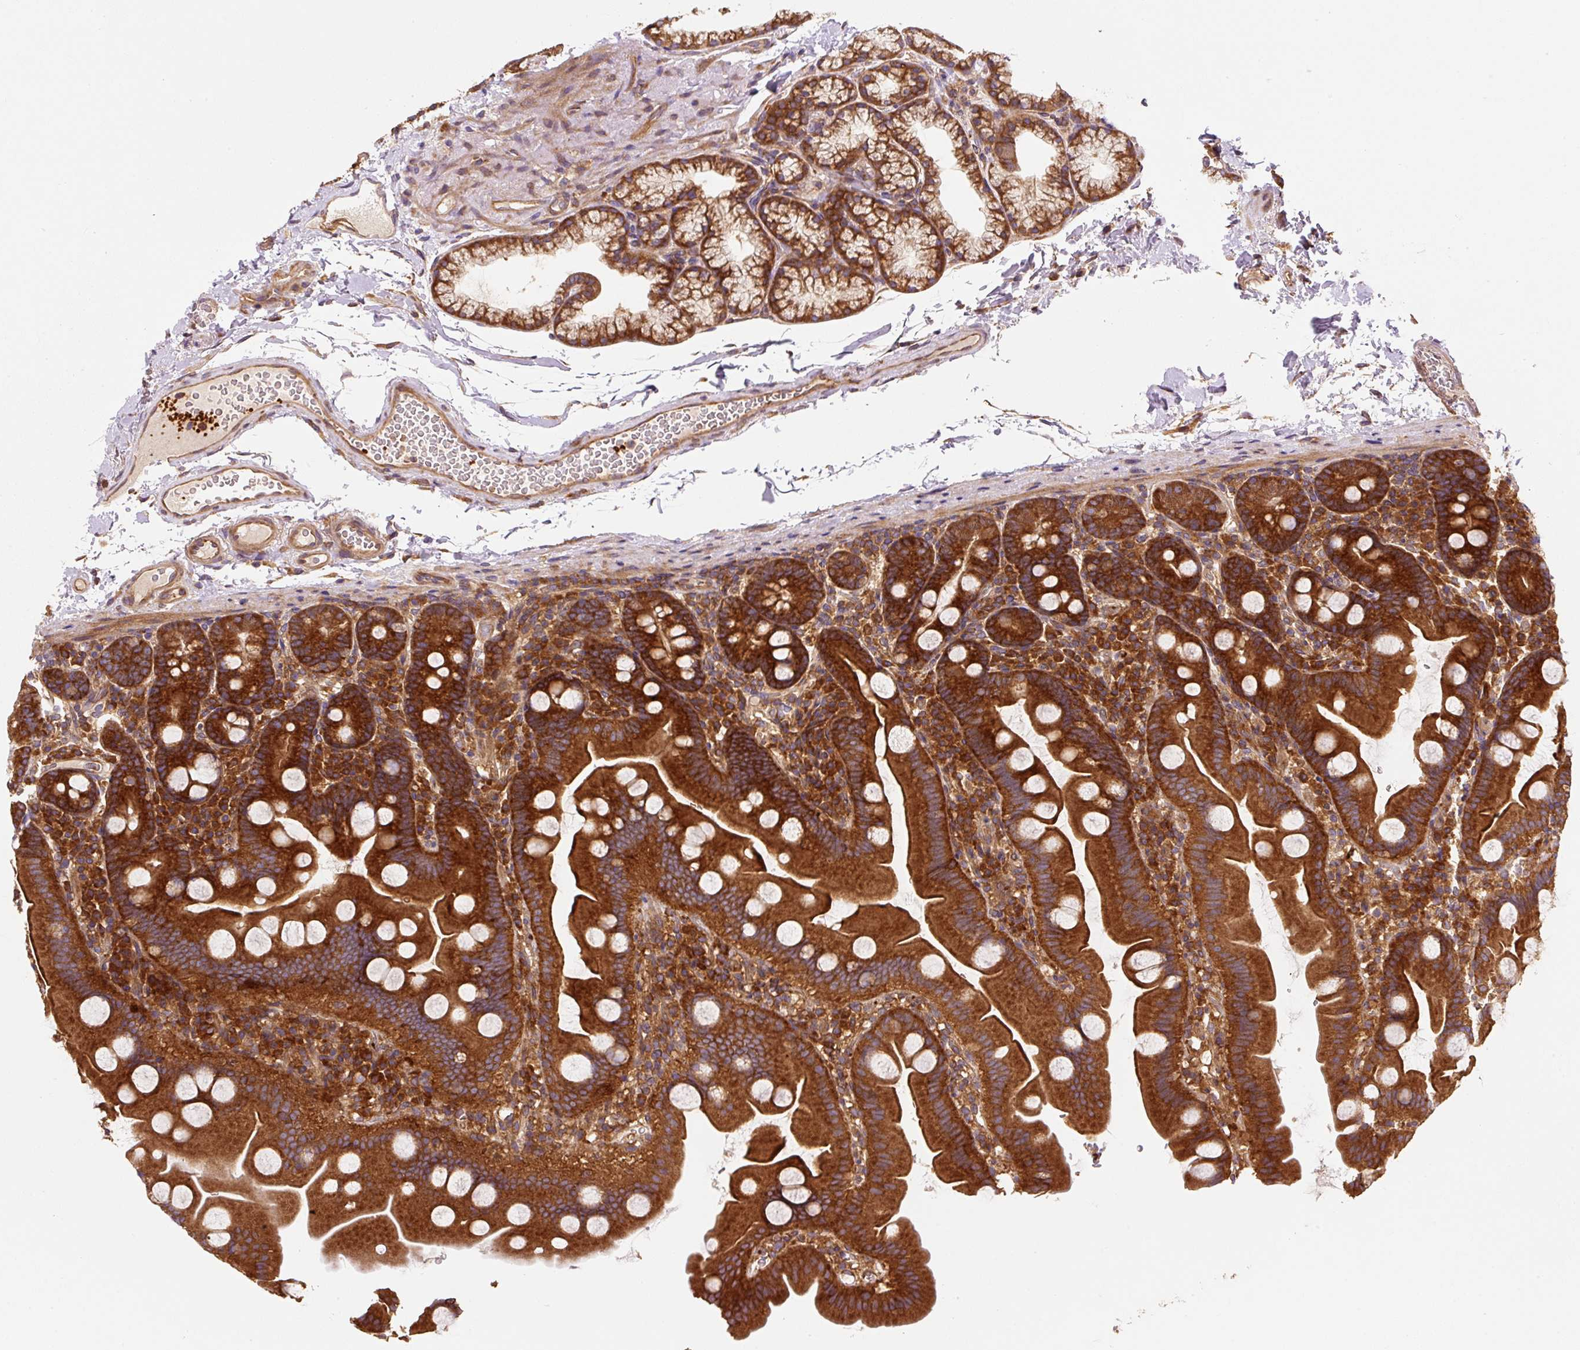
{"staining": {"intensity": "strong", "quantity": ">75%", "location": "cytoplasmic/membranous"}, "tissue": "small intestine", "cell_type": "Glandular cells", "image_type": "normal", "snomed": [{"axis": "morphology", "description": "Normal tissue, NOS"}, {"axis": "topography", "description": "Small intestine"}], "caption": "Protein positivity by IHC displays strong cytoplasmic/membranous staining in about >75% of glandular cells in normal small intestine. (DAB IHC with brightfield microscopy, high magnification).", "gene": "EIF2S2", "patient": {"sex": "female", "age": 68}}